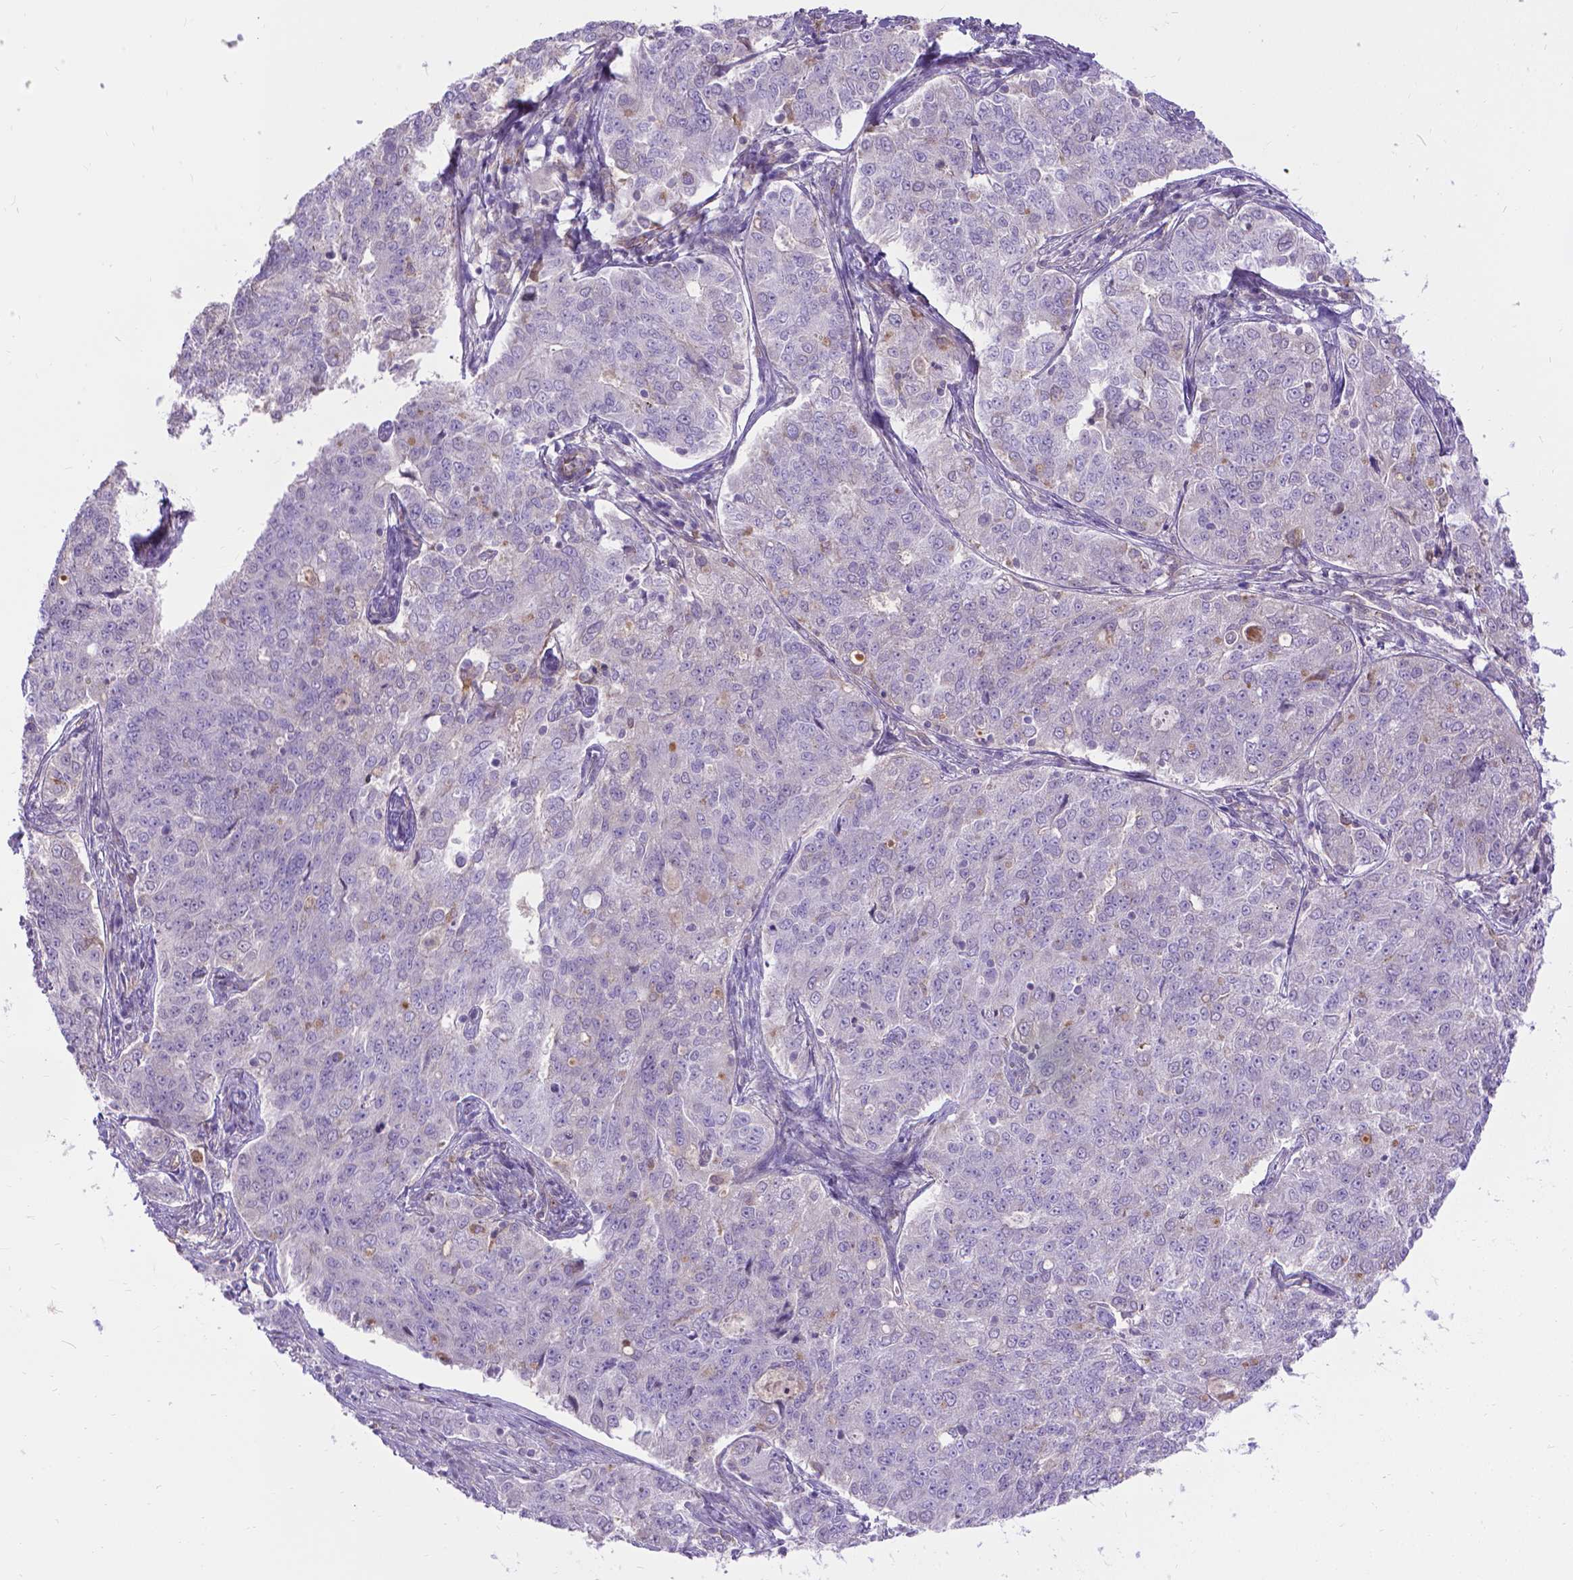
{"staining": {"intensity": "negative", "quantity": "none", "location": "none"}, "tissue": "endometrial cancer", "cell_type": "Tumor cells", "image_type": "cancer", "snomed": [{"axis": "morphology", "description": "Adenocarcinoma, NOS"}, {"axis": "topography", "description": "Endometrium"}], "caption": "Protein analysis of endometrial cancer (adenocarcinoma) demonstrates no significant staining in tumor cells. Nuclei are stained in blue.", "gene": "CFAP299", "patient": {"sex": "female", "age": 43}}